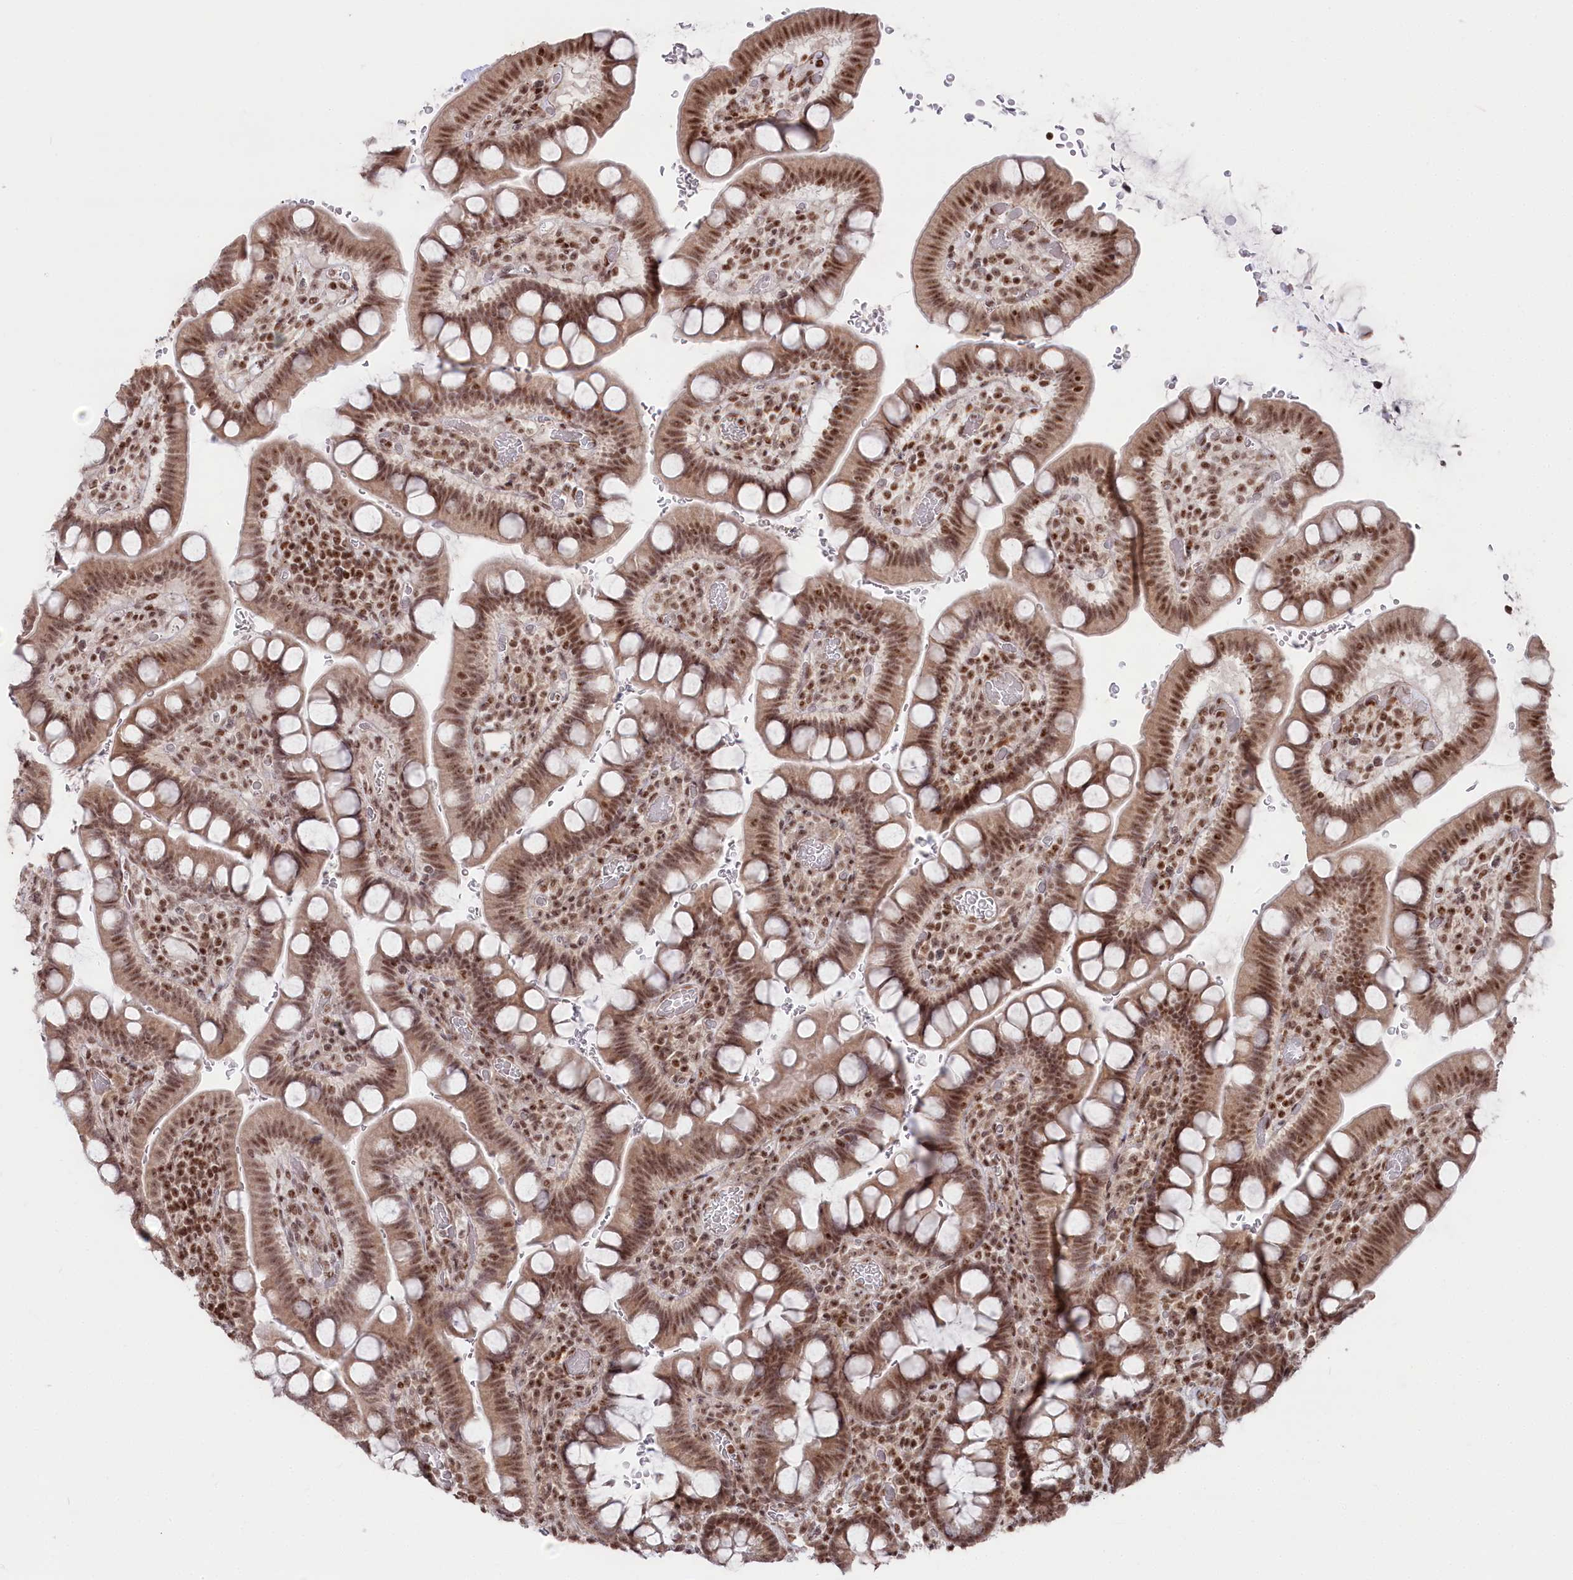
{"staining": {"intensity": "moderate", "quantity": ">75%", "location": "nuclear"}, "tissue": "small intestine", "cell_type": "Glandular cells", "image_type": "normal", "snomed": [{"axis": "morphology", "description": "Normal tissue, NOS"}, {"axis": "topography", "description": "Stomach, upper"}, {"axis": "topography", "description": "Stomach, lower"}, {"axis": "topography", "description": "Small intestine"}], "caption": "High-power microscopy captured an IHC photomicrograph of benign small intestine, revealing moderate nuclear positivity in about >75% of glandular cells.", "gene": "CGGBP1", "patient": {"sex": "male", "age": 68}}